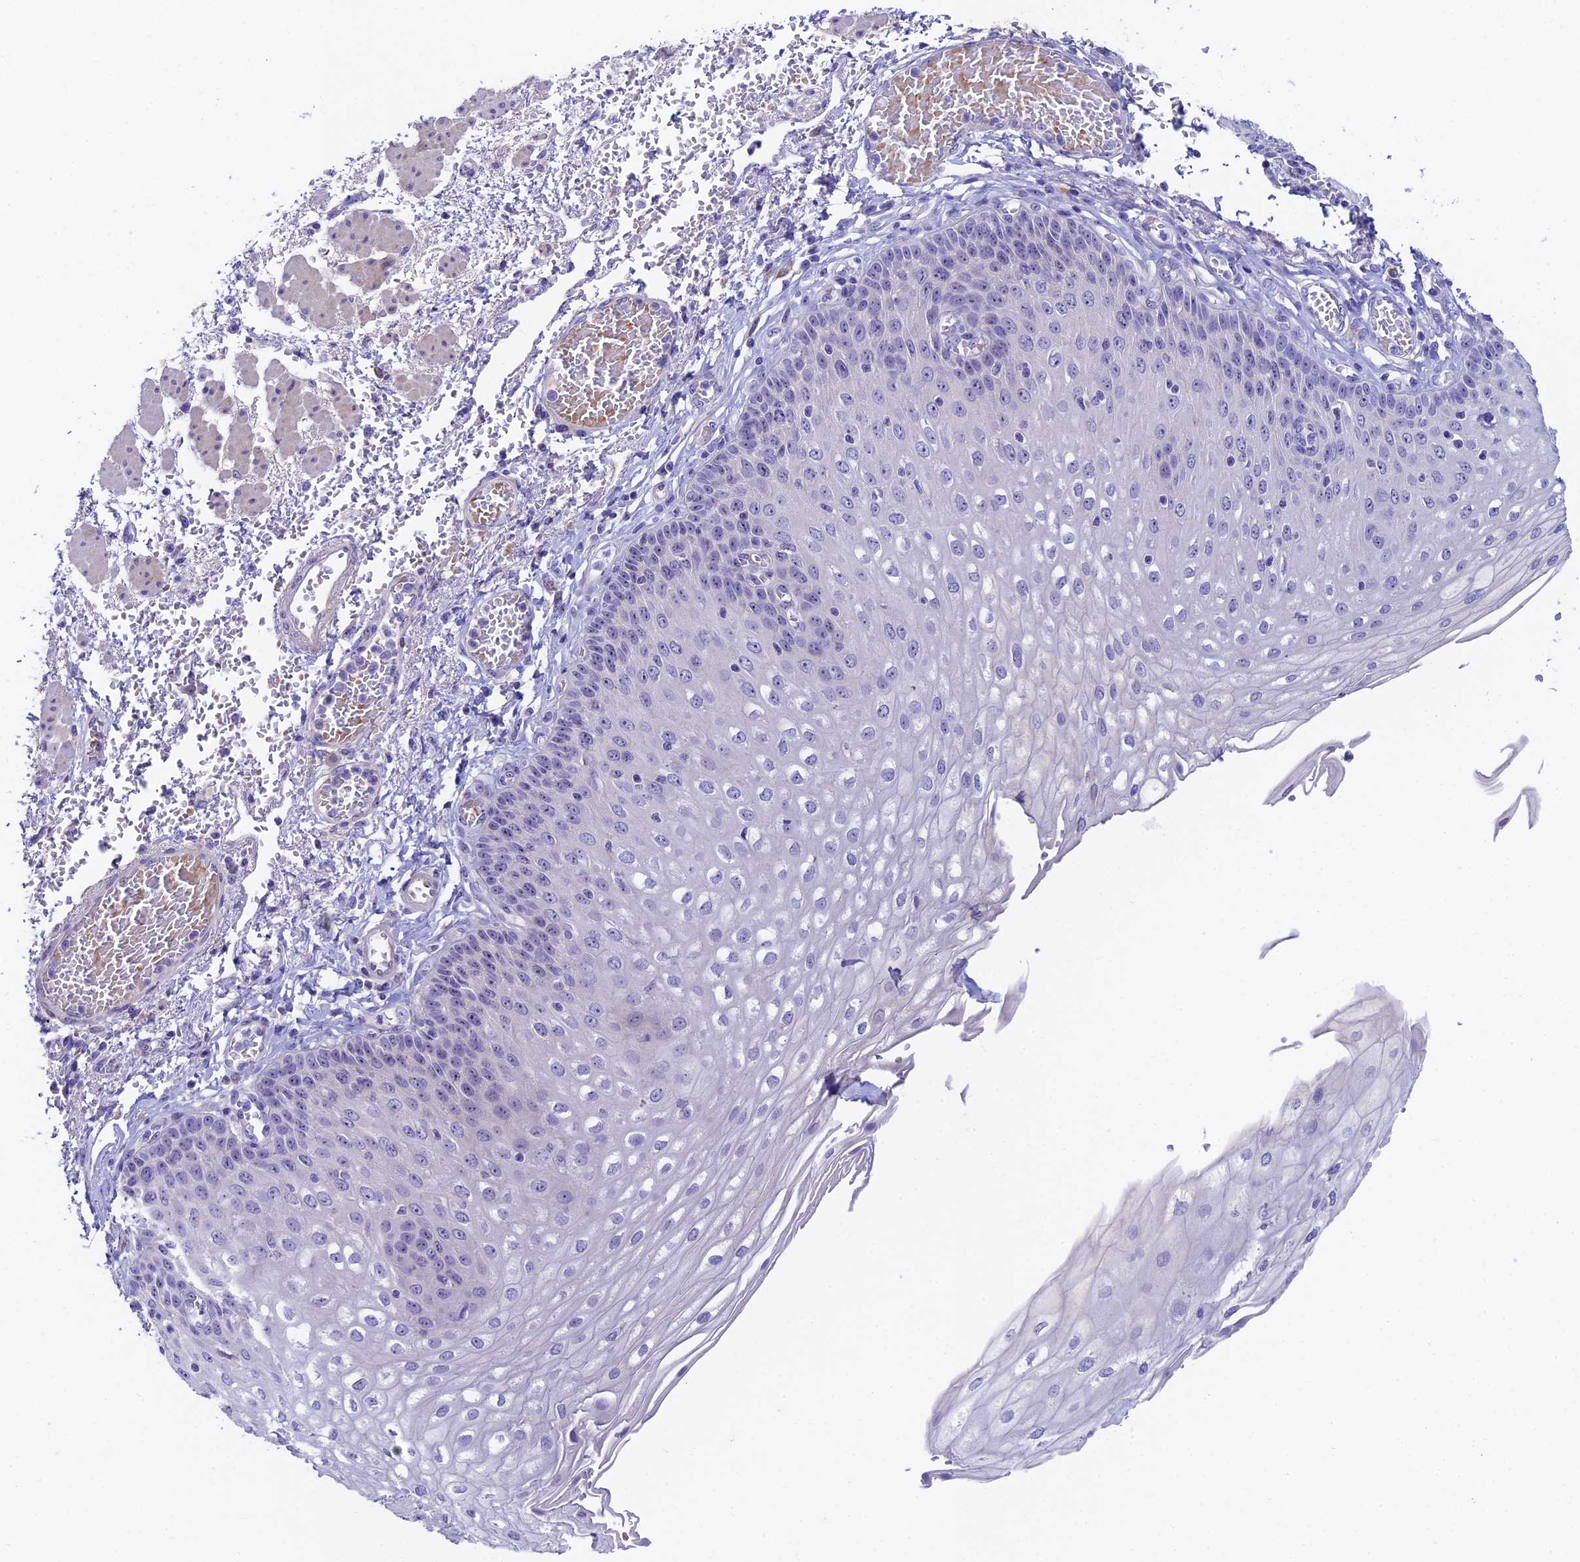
{"staining": {"intensity": "negative", "quantity": "none", "location": "none"}, "tissue": "esophagus", "cell_type": "Squamous epithelial cells", "image_type": "normal", "snomed": [{"axis": "morphology", "description": "Normal tissue, NOS"}, {"axis": "topography", "description": "Esophagus"}], "caption": "DAB (3,3'-diaminobenzidine) immunohistochemical staining of normal human esophagus reveals no significant positivity in squamous epithelial cells. The staining was performed using DAB (3,3'-diaminobenzidine) to visualize the protein expression in brown, while the nuclei were stained in blue with hematoxylin (Magnification: 20x).", "gene": "DUSP29", "patient": {"sex": "male", "age": 81}}